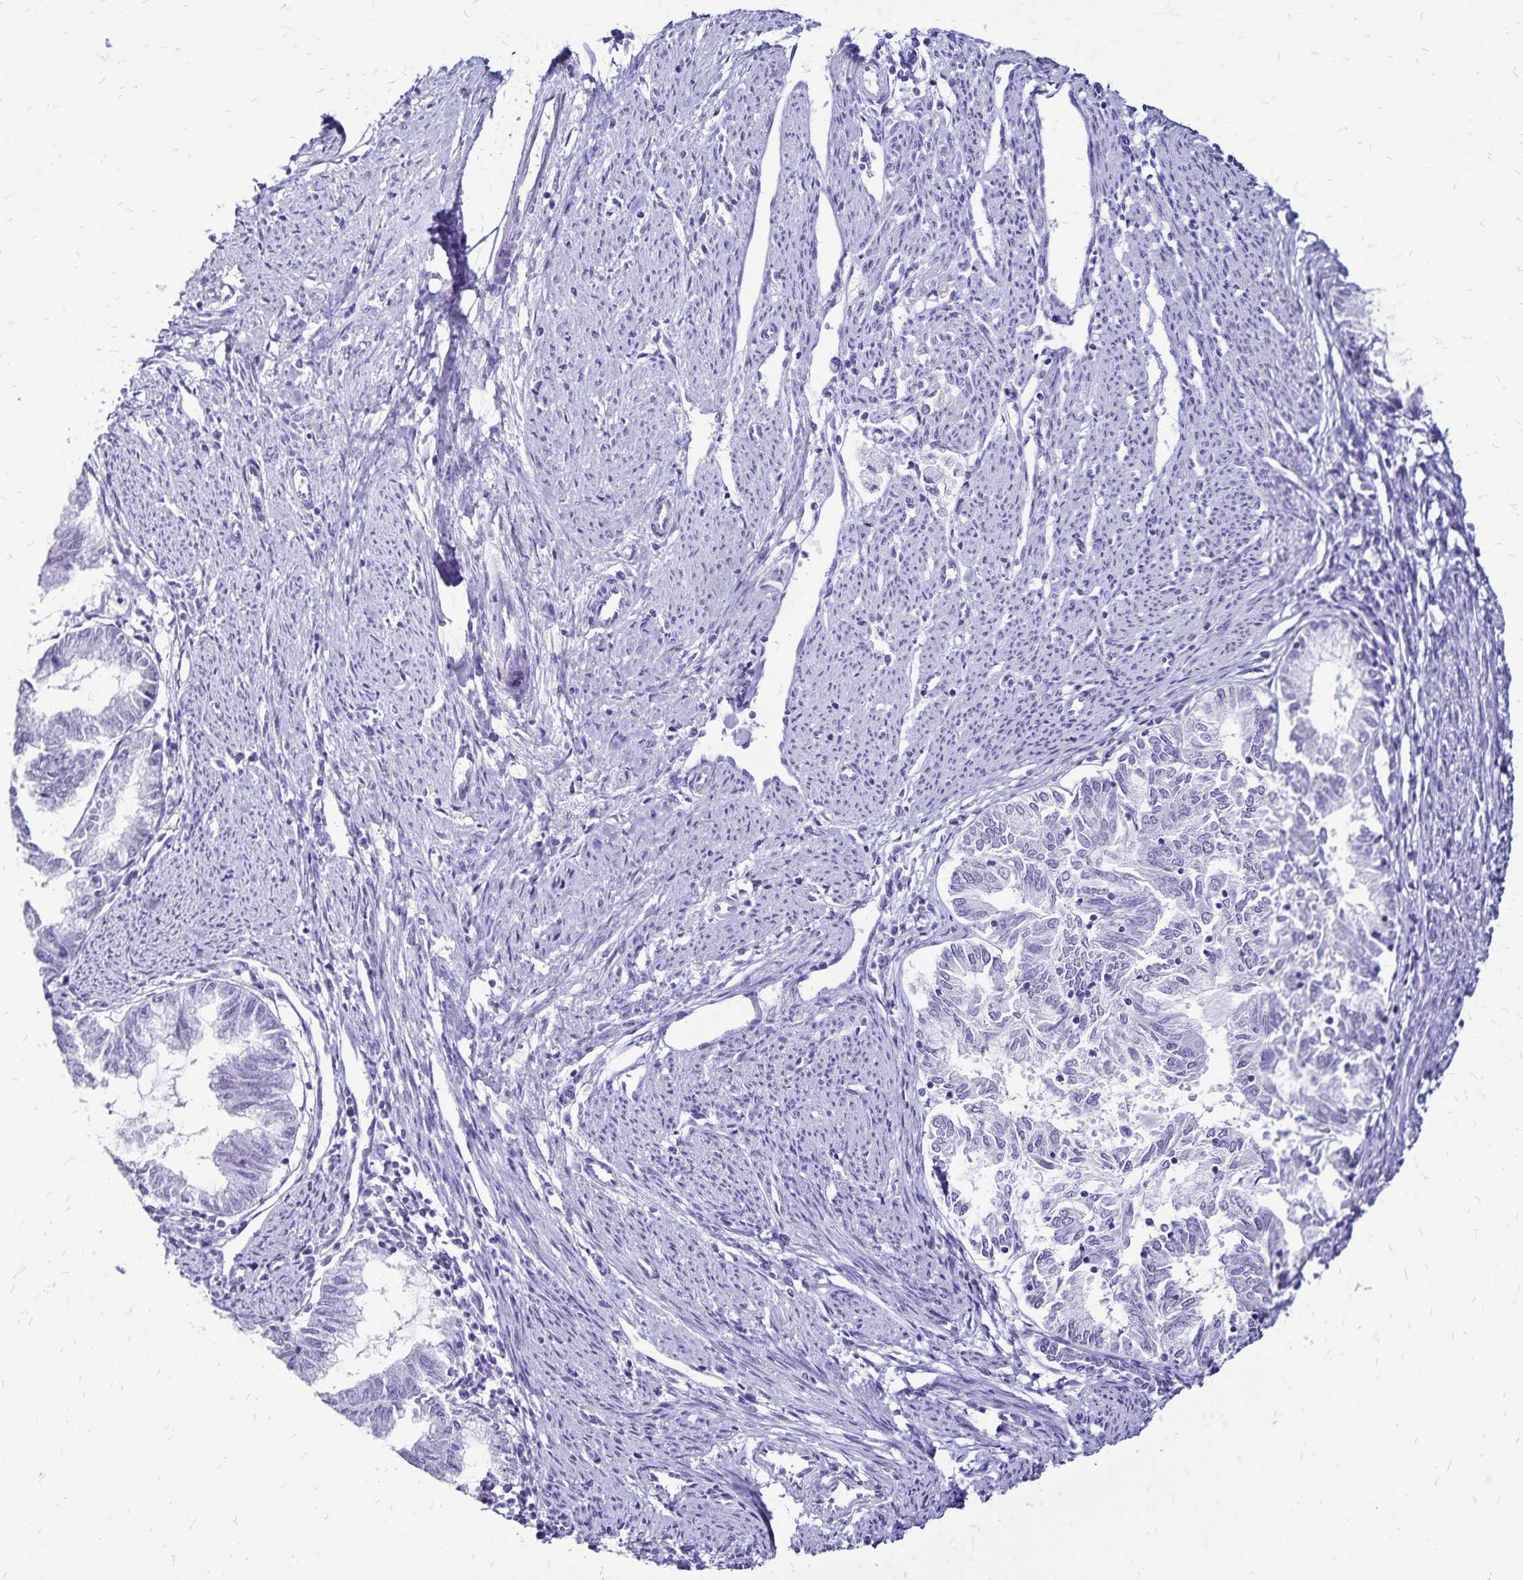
{"staining": {"intensity": "negative", "quantity": "none", "location": "none"}, "tissue": "endometrial cancer", "cell_type": "Tumor cells", "image_type": "cancer", "snomed": [{"axis": "morphology", "description": "Adenocarcinoma, NOS"}, {"axis": "topography", "description": "Endometrium"}], "caption": "High power microscopy histopathology image of an immunohistochemistry image of adenocarcinoma (endometrial), revealing no significant expression in tumor cells. Brightfield microscopy of immunohistochemistry stained with DAB (brown) and hematoxylin (blue), captured at high magnification.", "gene": "LIN28B", "patient": {"sex": "female", "age": 79}}